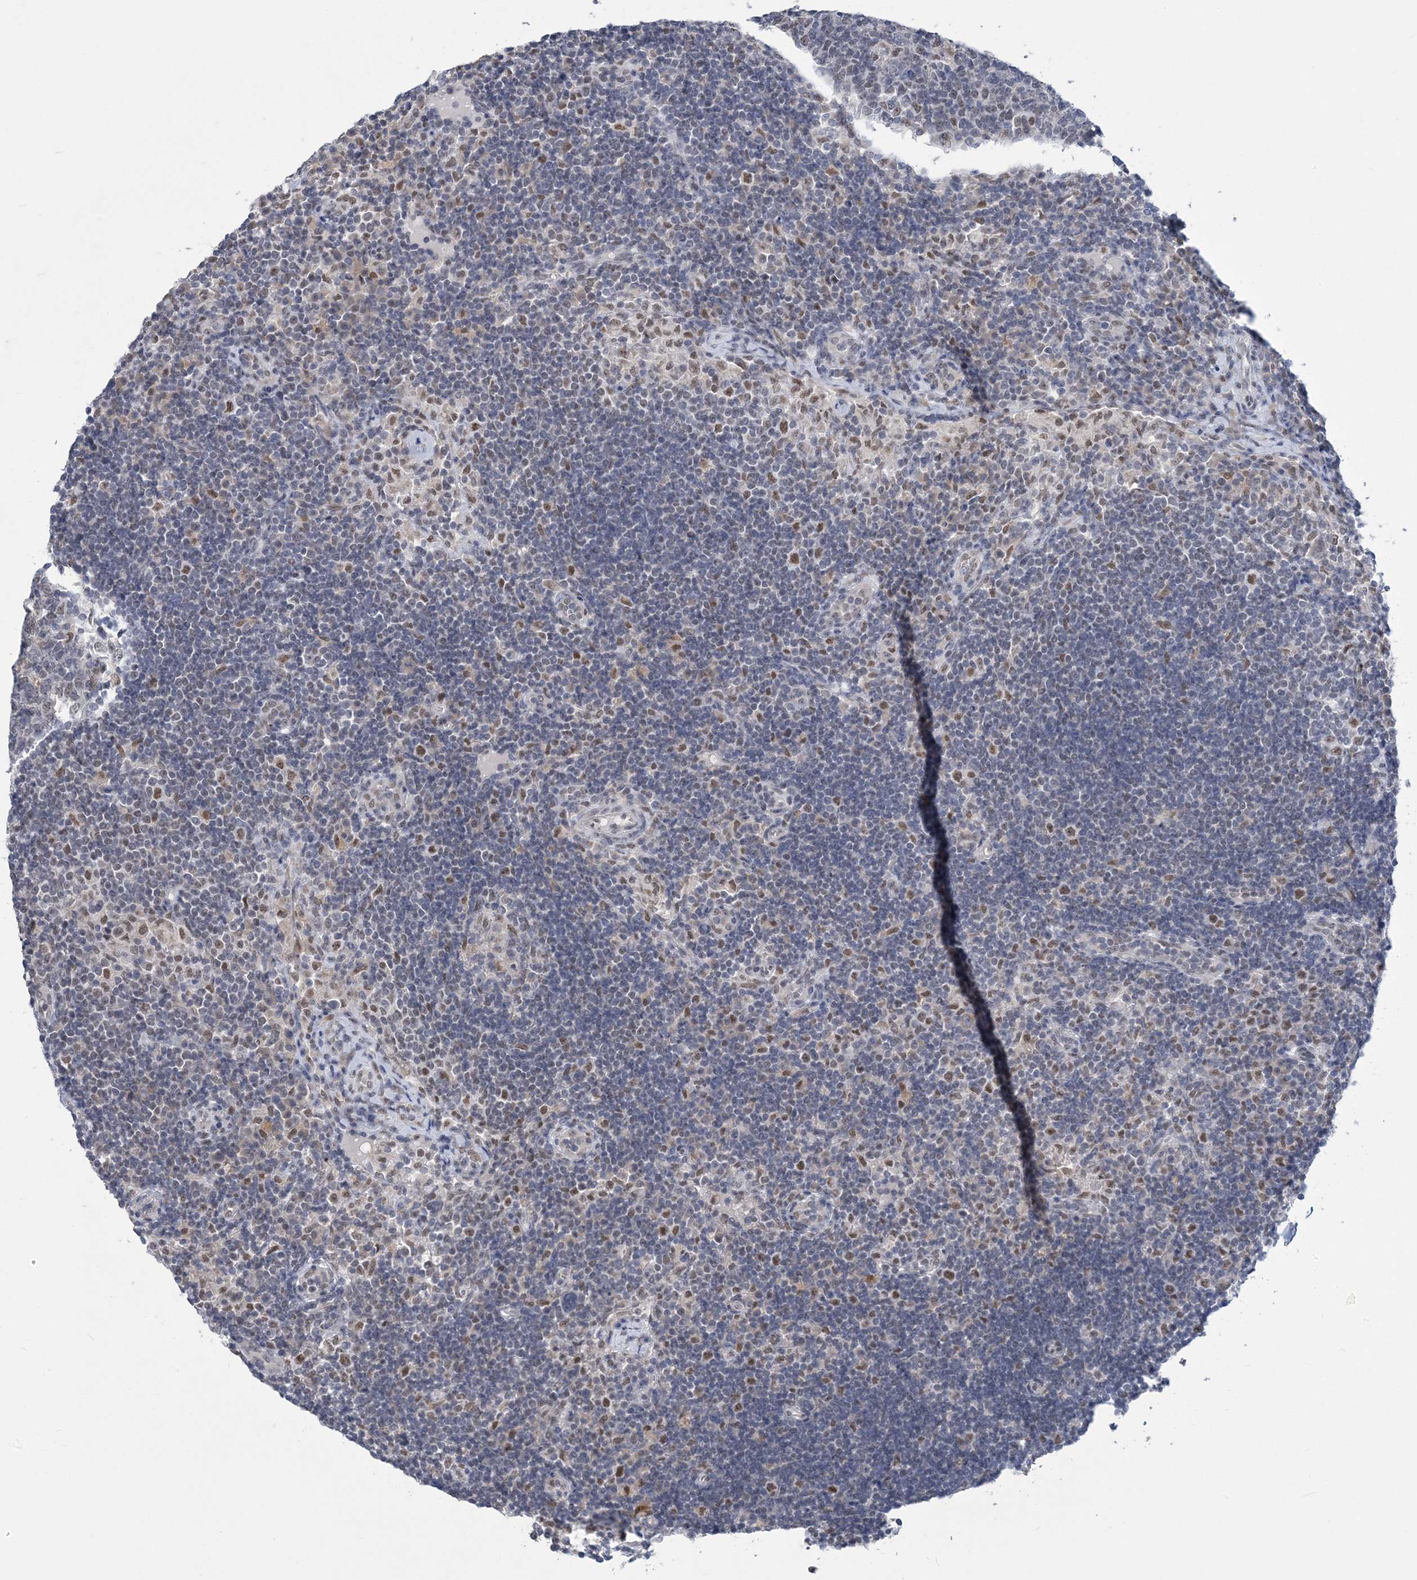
{"staining": {"intensity": "negative", "quantity": "none", "location": "none"}, "tissue": "lymph node", "cell_type": "Germinal center cells", "image_type": "normal", "snomed": [{"axis": "morphology", "description": "Normal tissue, NOS"}, {"axis": "topography", "description": "Lymph node"}], "caption": "Immunohistochemistry (IHC) photomicrograph of normal lymph node stained for a protein (brown), which displays no expression in germinal center cells.", "gene": "ZBTB7A", "patient": {"sex": "female", "age": 53}}